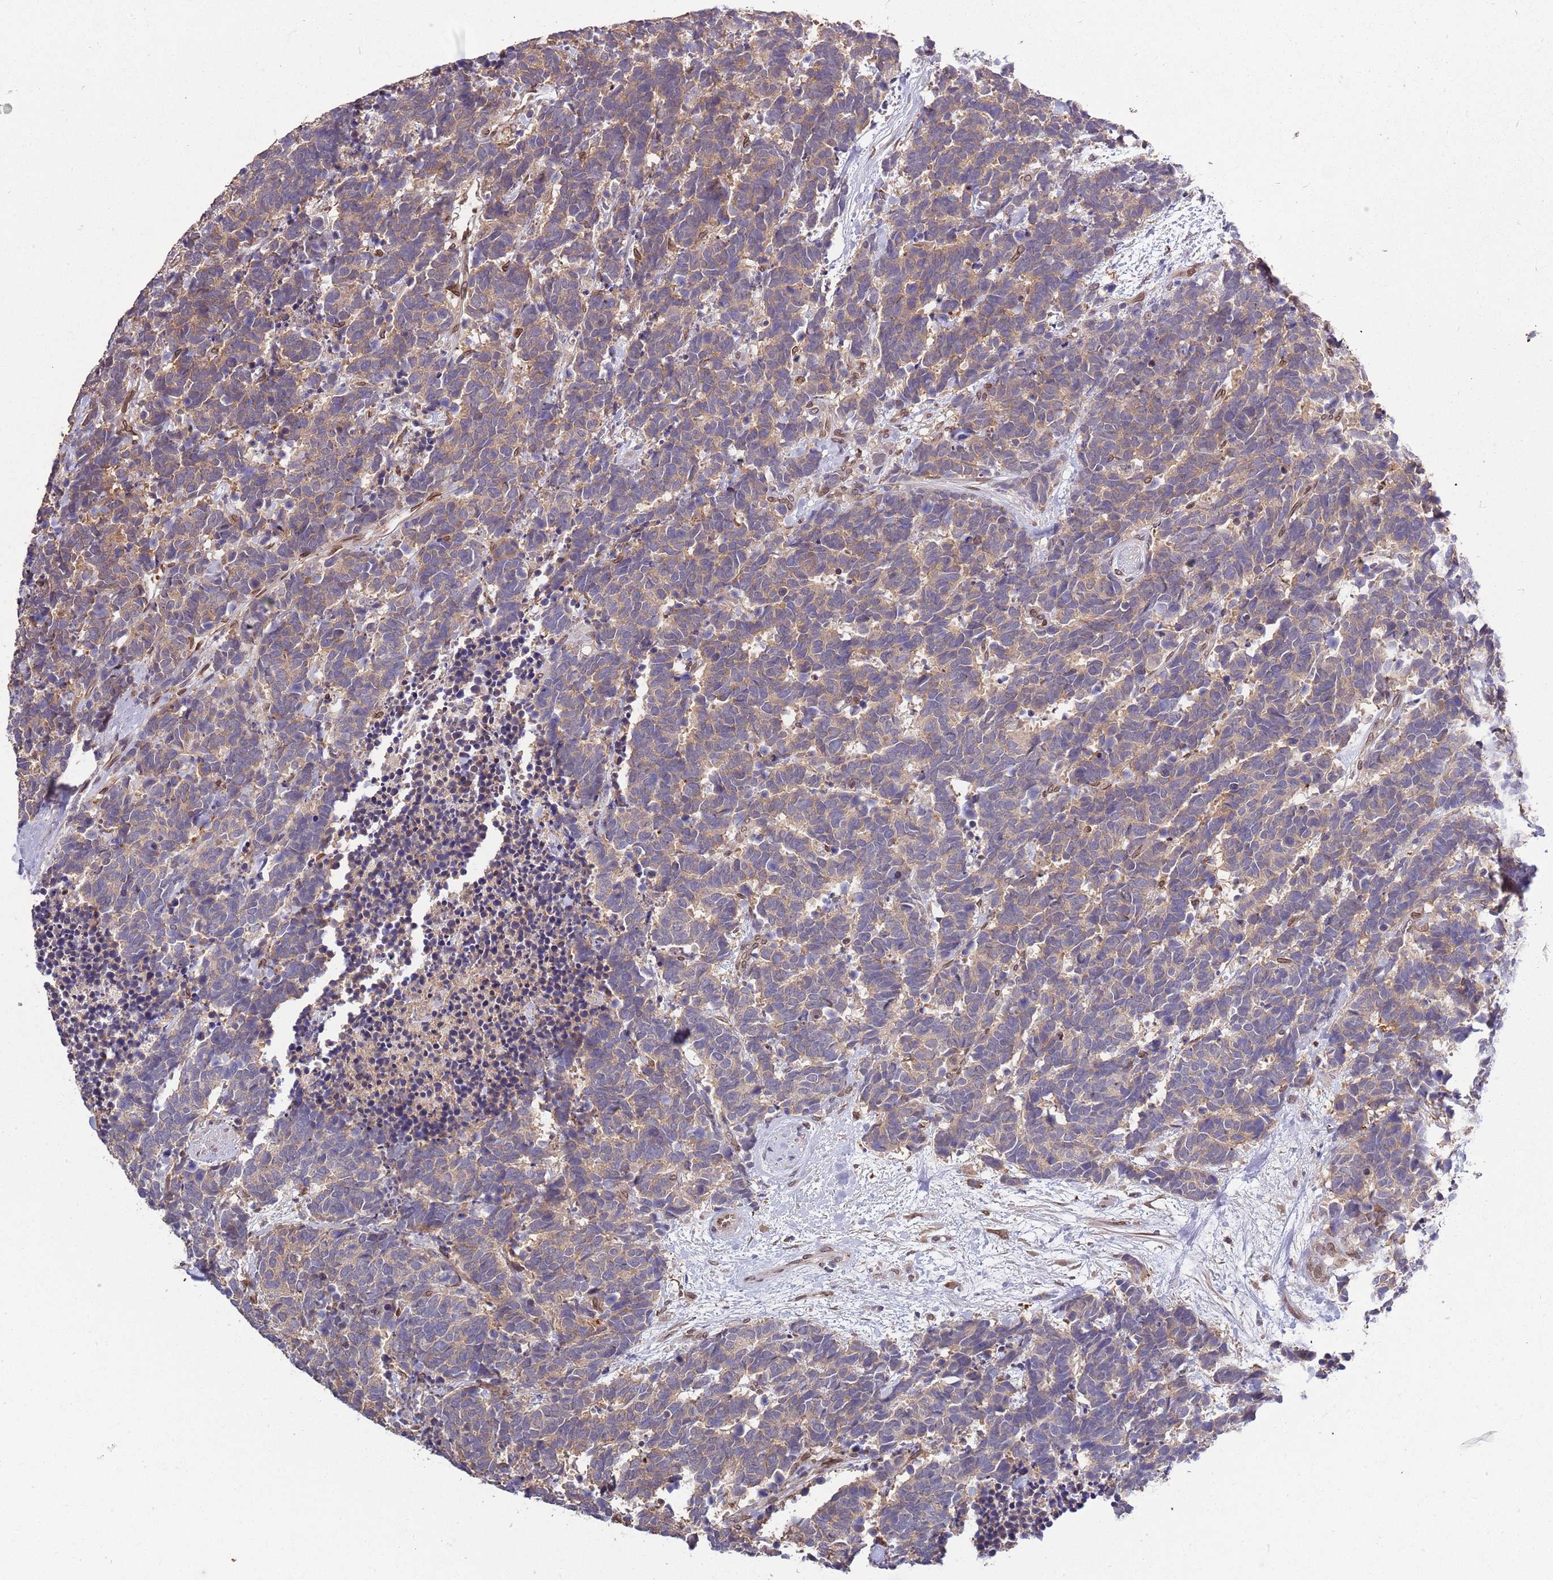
{"staining": {"intensity": "weak", "quantity": "25%-75%", "location": "cytoplasmic/membranous"}, "tissue": "carcinoid", "cell_type": "Tumor cells", "image_type": "cancer", "snomed": [{"axis": "morphology", "description": "Carcinoma, NOS"}, {"axis": "morphology", "description": "Carcinoid, malignant, NOS"}, {"axis": "topography", "description": "Prostate"}], "caption": "Protein expression analysis of human carcinoid reveals weak cytoplasmic/membranous positivity in about 25%-75% of tumor cells. The protein of interest is stained brown, and the nuclei are stained in blue (DAB (3,3'-diaminobenzidine) IHC with brightfield microscopy, high magnification).", "gene": "ZNF665", "patient": {"sex": "male", "age": 57}}